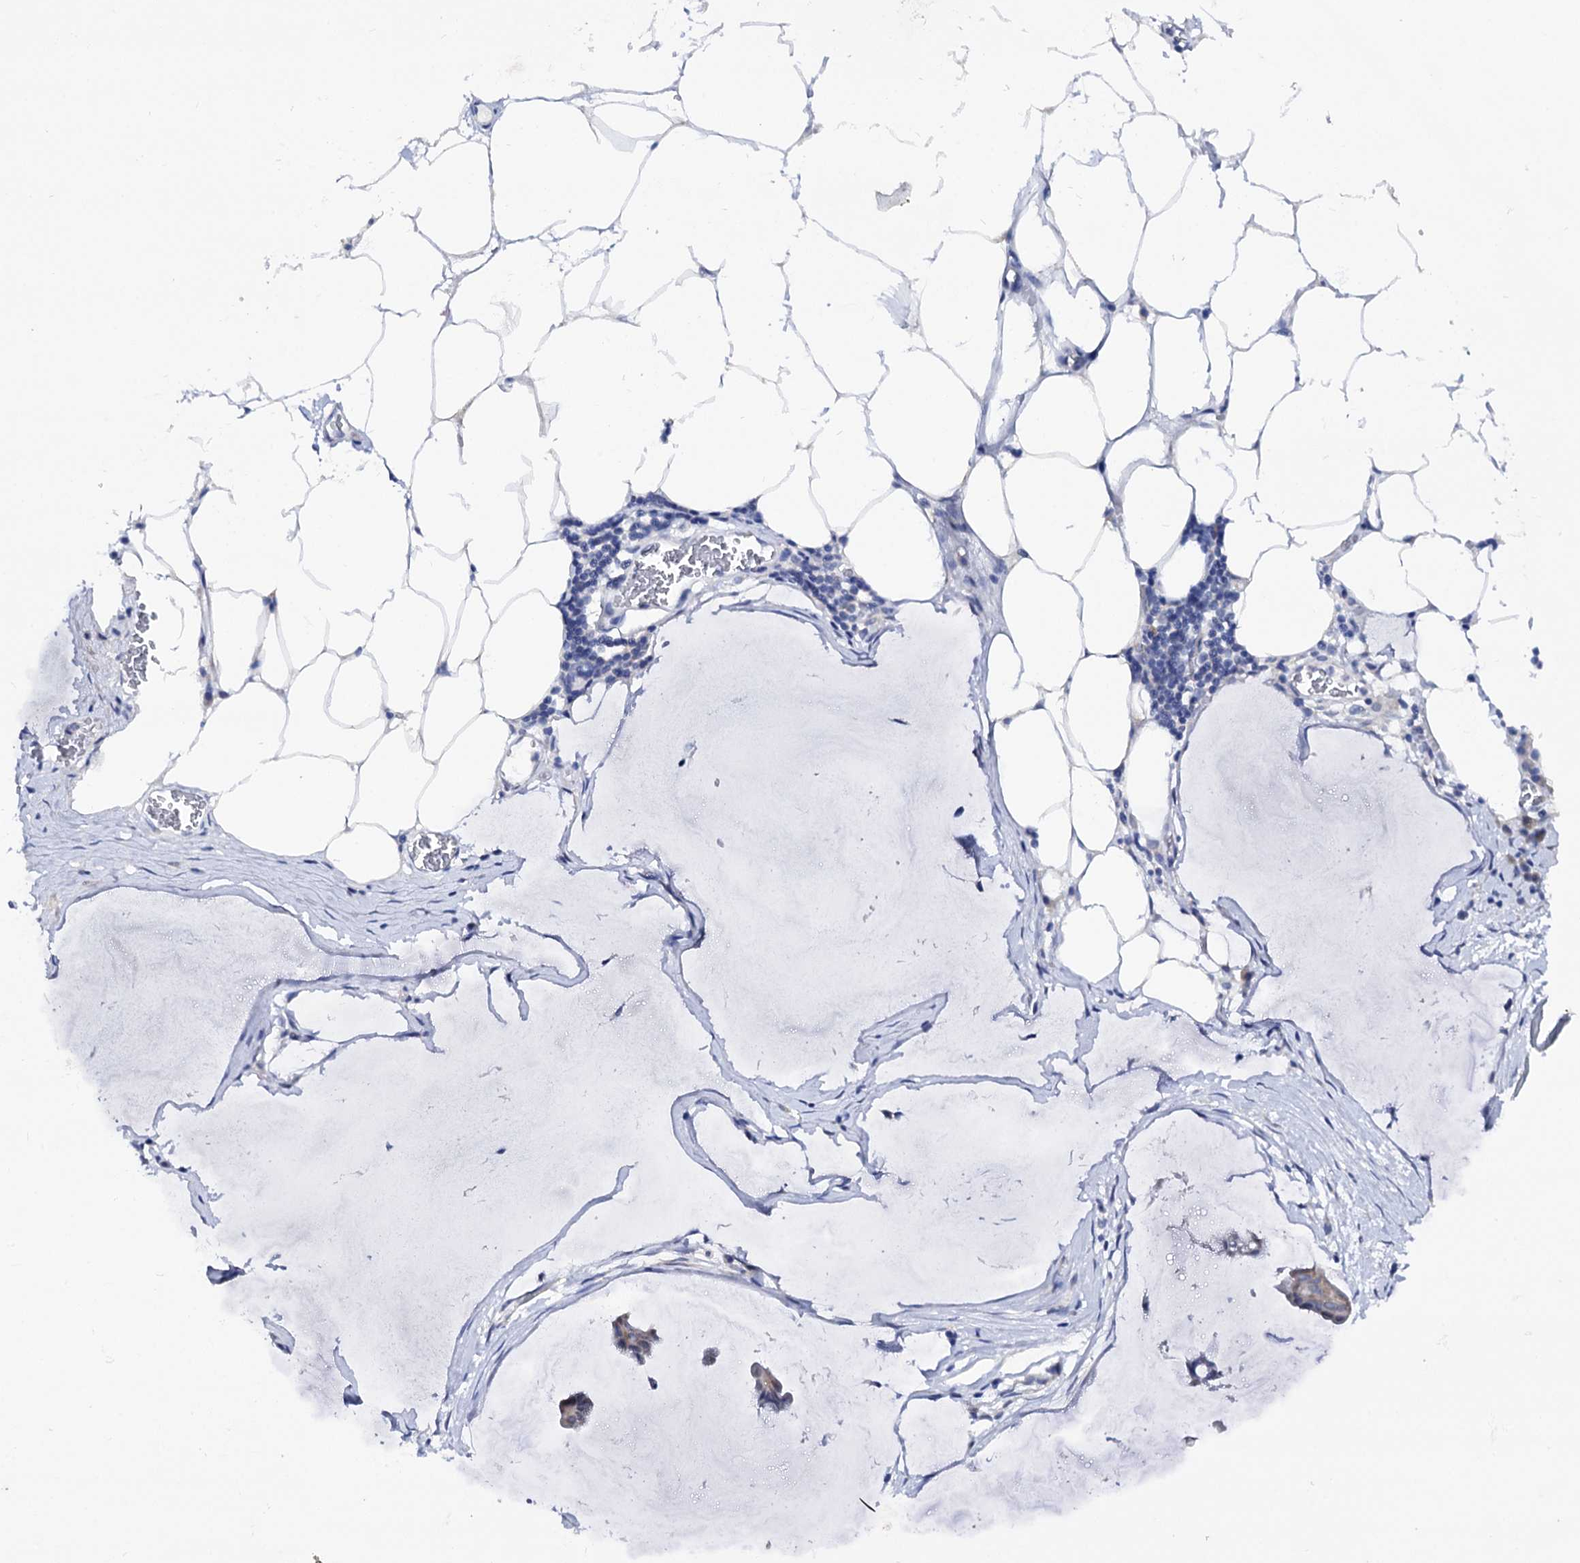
{"staining": {"intensity": "weak", "quantity": "<25%", "location": "cytoplasmic/membranous"}, "tissue": "ovarian cancer", "cell_type": "Tumor cells", "image_type": "cancer", "snomed": [{"axis": "morphology", "description": "Cystadenocarcinoma, mucinous, NOS"}, {"axis": "topography", "description": "Ovary"}], "caption": "Tumor cells show no significant protein positivity in ovarian cancer (mucinous cystadenocarcinoma).", "gene": "CAPRIN2", "patient": {"sex": "female", "age": 73}}